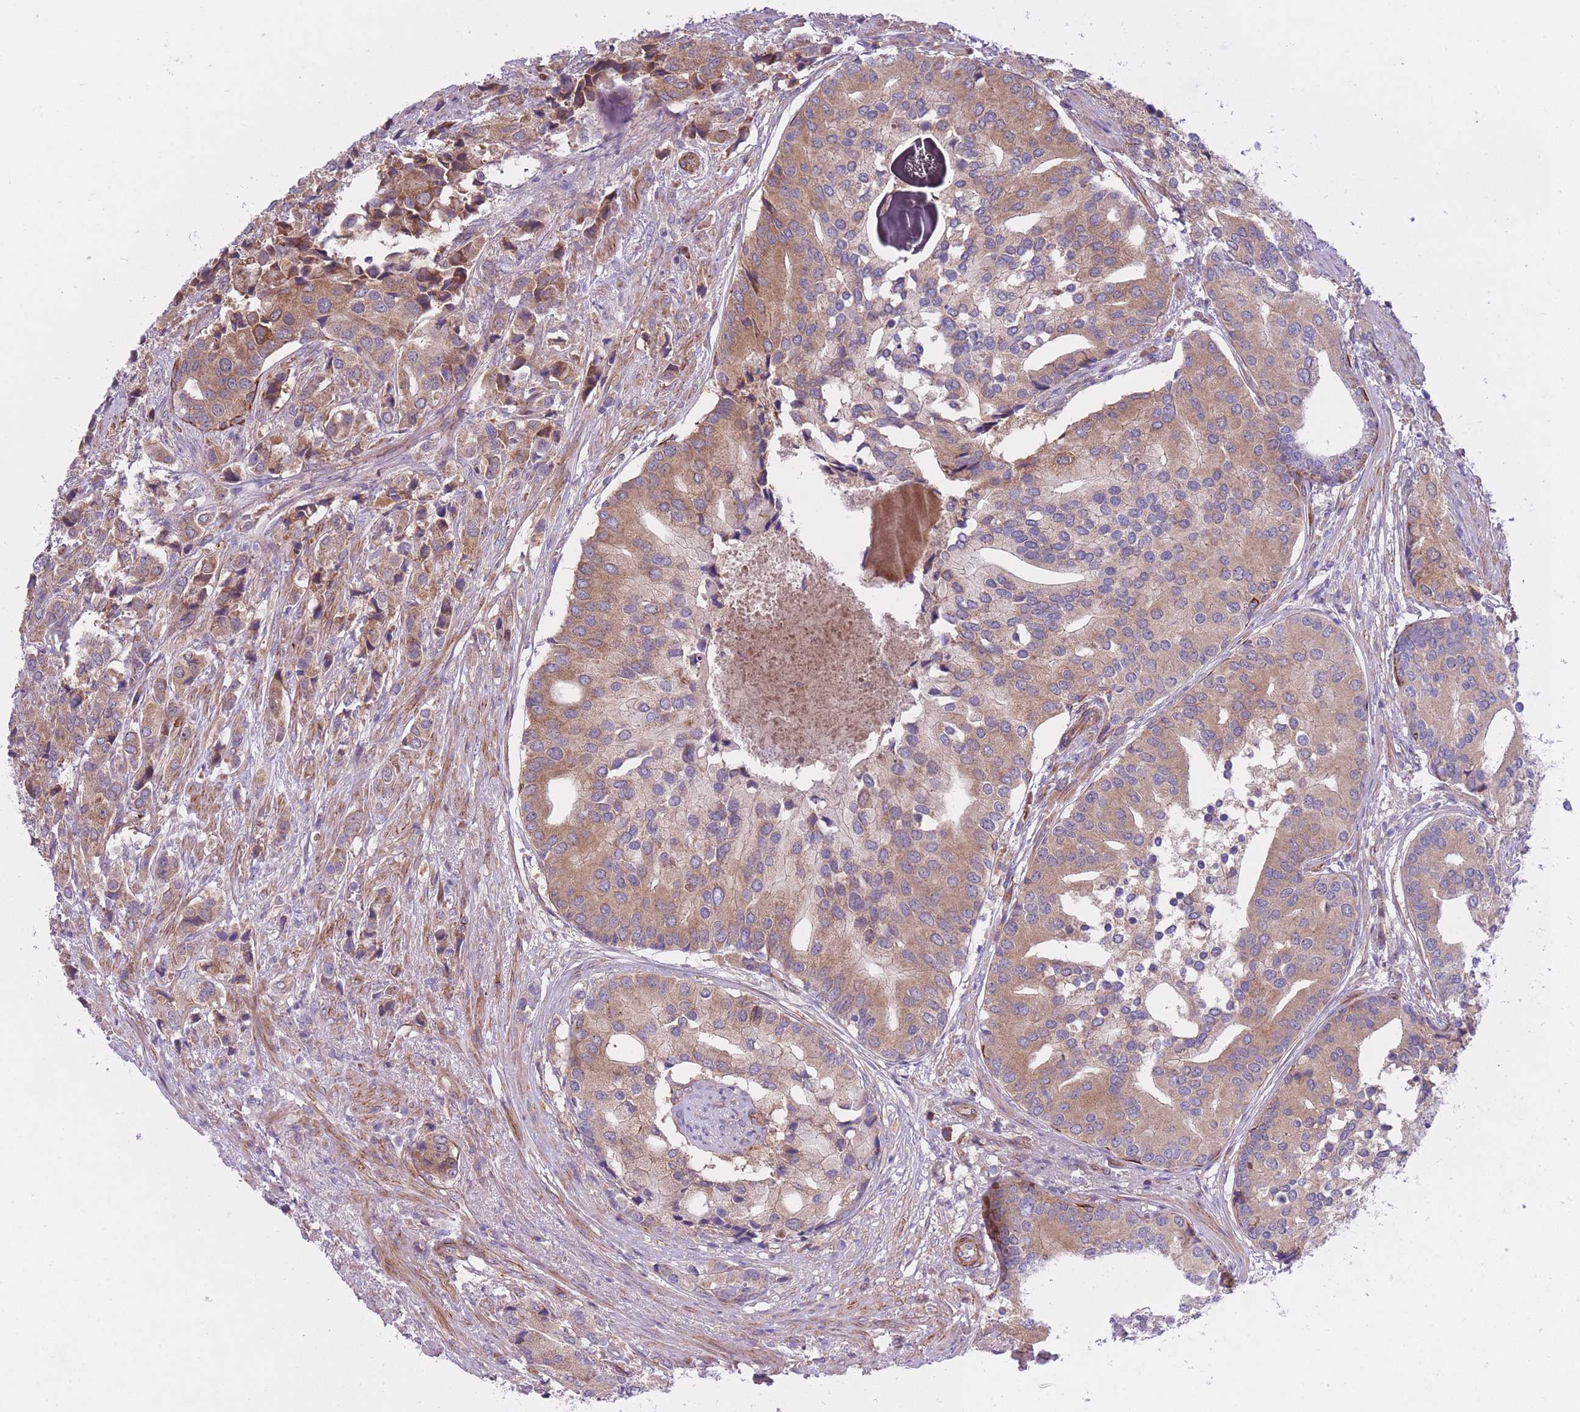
{"staining": {"intensity": "moderate", "quantity": "25%-75%", "location": "cytoplasmic/membranous"}, "tissue": "prostate cancer", "cell_type": "Tumor cells", "image_type": "cancer", "snomed": [{"axis": "morphology", "description": "Adenocarcinoma, High grade"}, {"axis": "topography", "description": "Prostate"}], "caption": "DAB (3,3'-diaminobenzidine) immunohistochemical staining of human high-grade adenocarcinoma (prostate) demonstrates moderate cytoplasmic/membranous protein staining in approximately 25%-75% of tumor cells.", "gene": "CHAC1", "patient": {"sex": "male", "age": 62}}